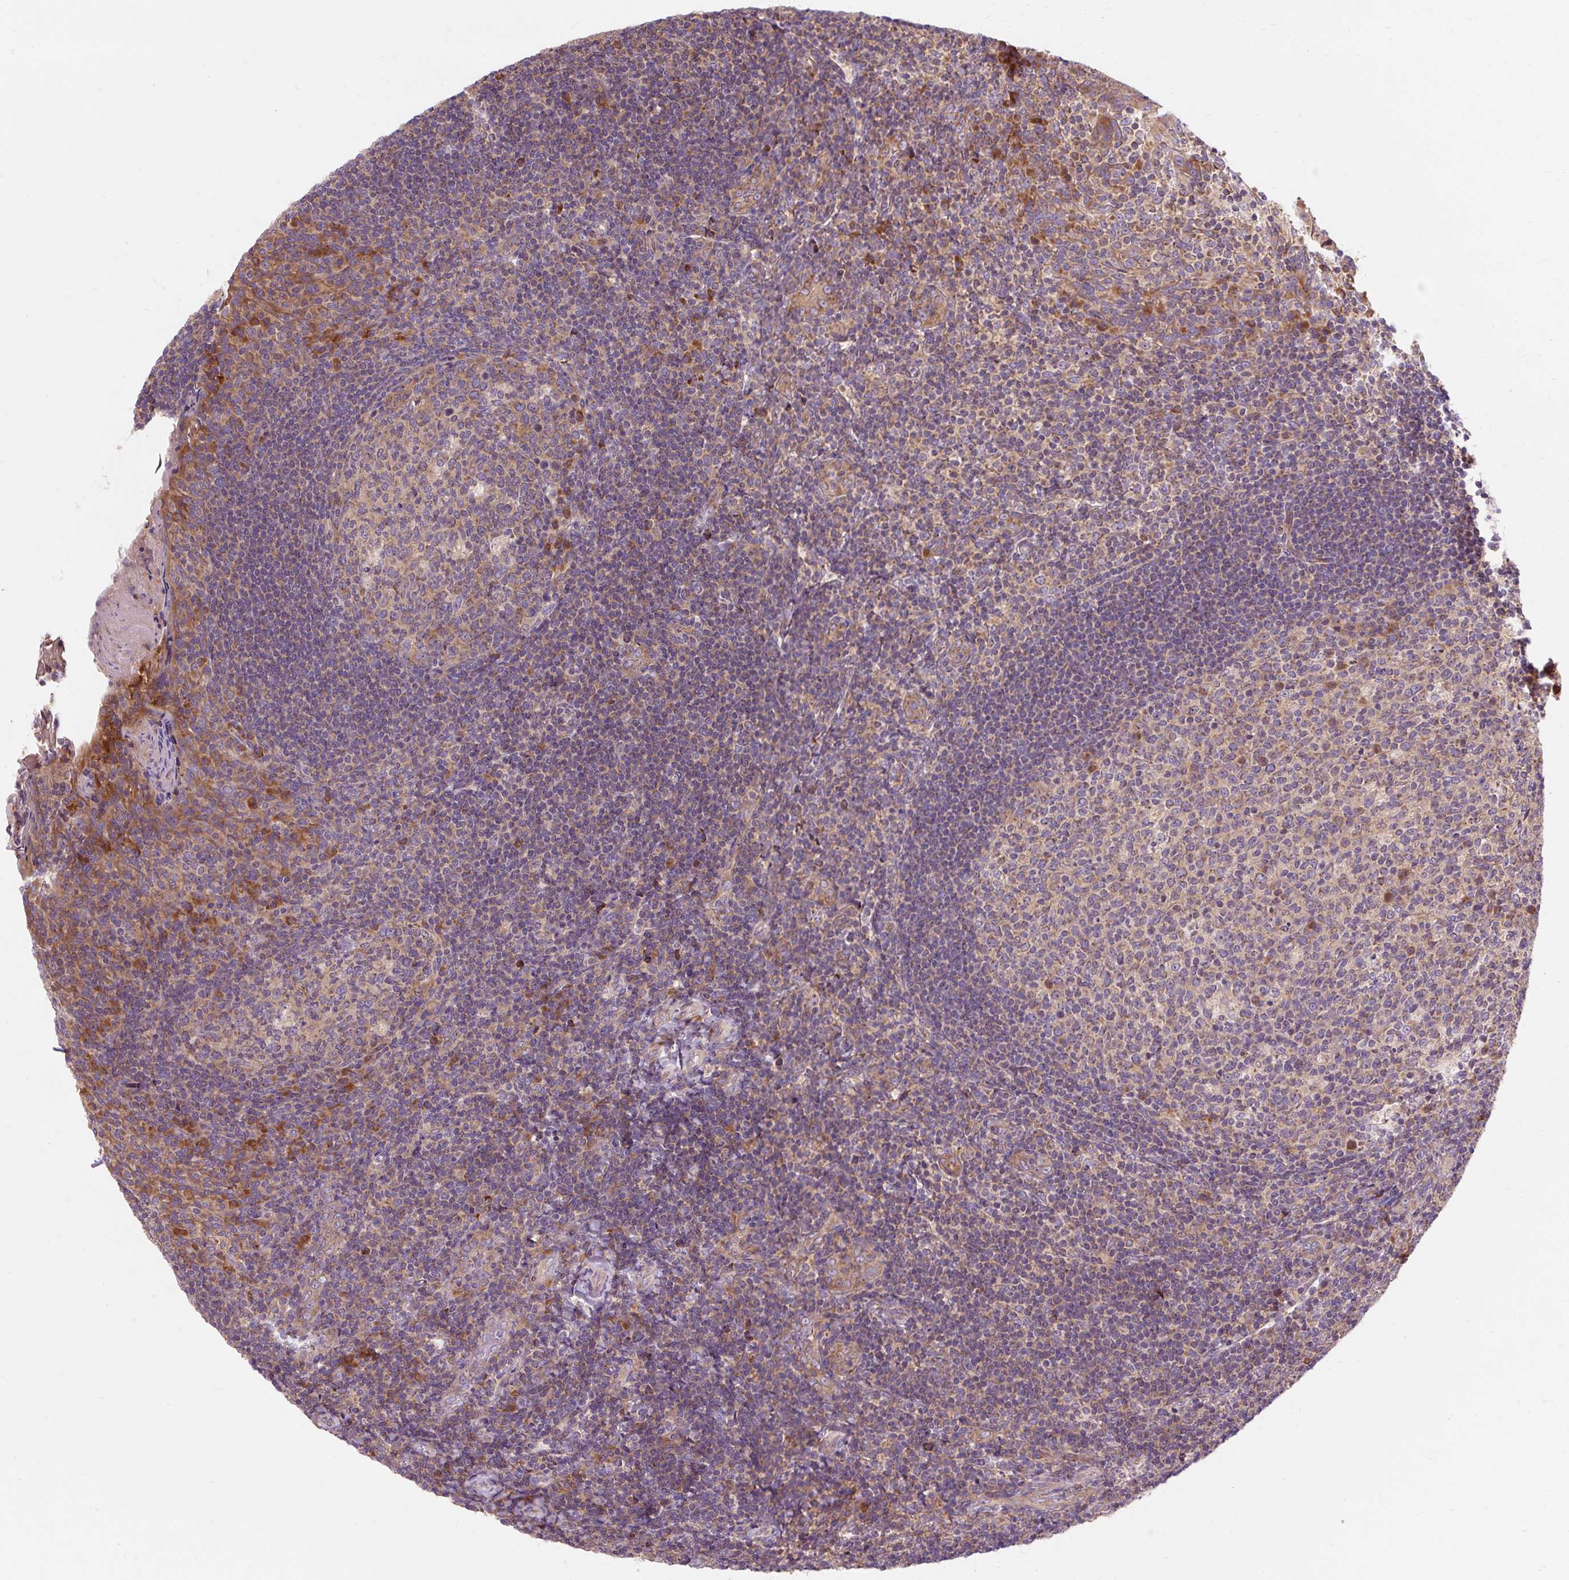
{"staining": {"intensity": "moderate", "quantity": "<25%", "location": "cytoplasmic/membranous"}, "tissue": "tonsil", "cell_type": "Germinal center cells", "image_type": "normal", "snomed": [{"axis": "morphology", "description": "Normal tissue, NOS"}, {"axis": "topography", "description": "Tonsil"}], "caption": "Immunohistochemistry image of unremarkable tonsil stained for a protein (brown), which displays low levels of moderate cytoplasmic/membranous expression in approximately <25% of germinal center cells.", "gene": "PRSS48", "patient": {"sex": "female", "age": 10}}